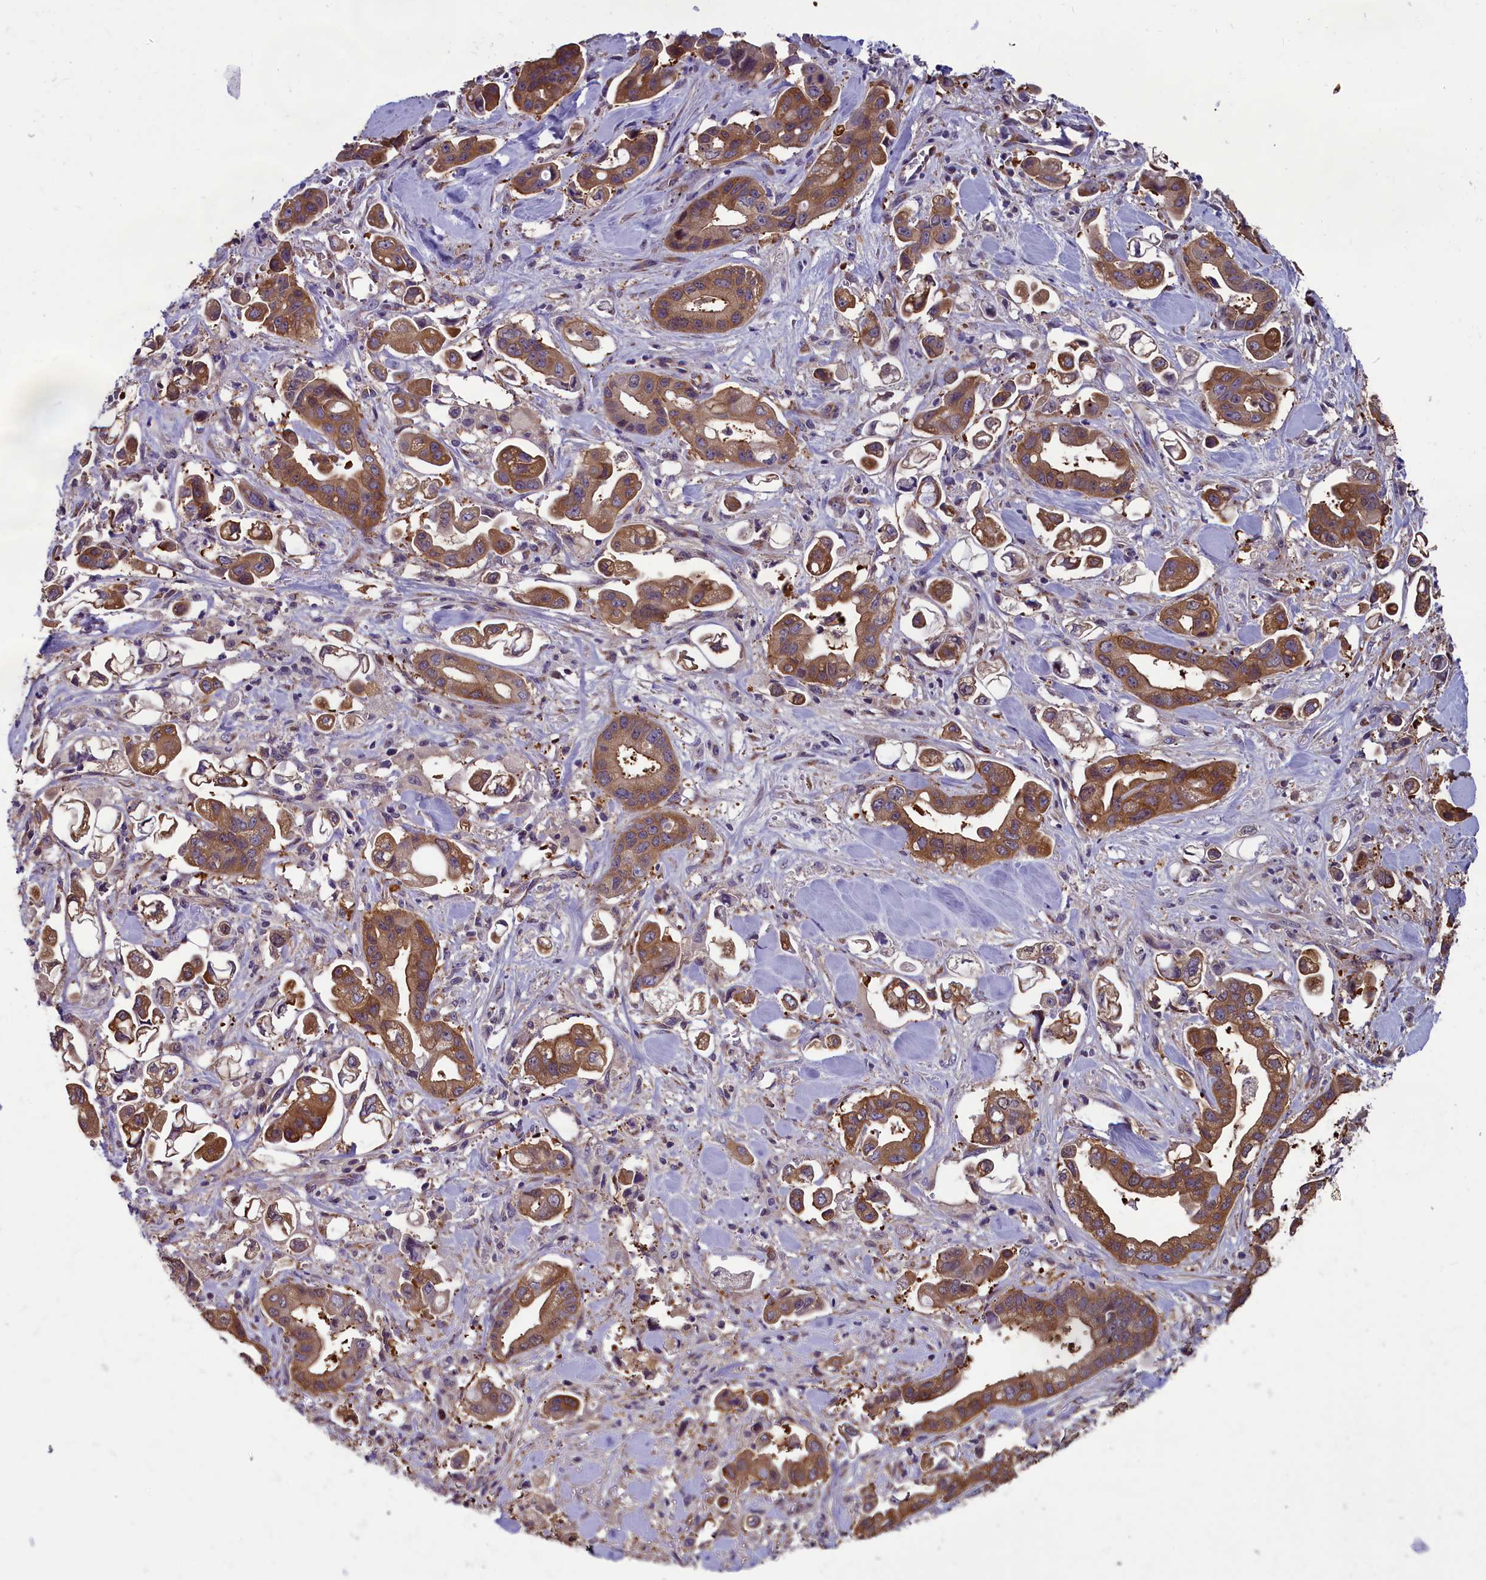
{"staining": {"intensity": "moderate", "quantity": ">75%", "location": "cytoplasmic/membranous"}, "tissue": "stomach cancer", "cell_type": "Tumor cells", "image_type": "cancer", "snomed": [{"axis": "morphology", "description": "Adenocarcinoma, NOS"}, {"axis": "topography", "description": "Stomach"}], "caption": "Human stomach cancer stained with a brown dye displays moderate cytoplasmic/membranous positive positivity in approximately >75% of tumor cells.", "gene": "ABCC8", "patient": {"sex": "male", "age": 62}}